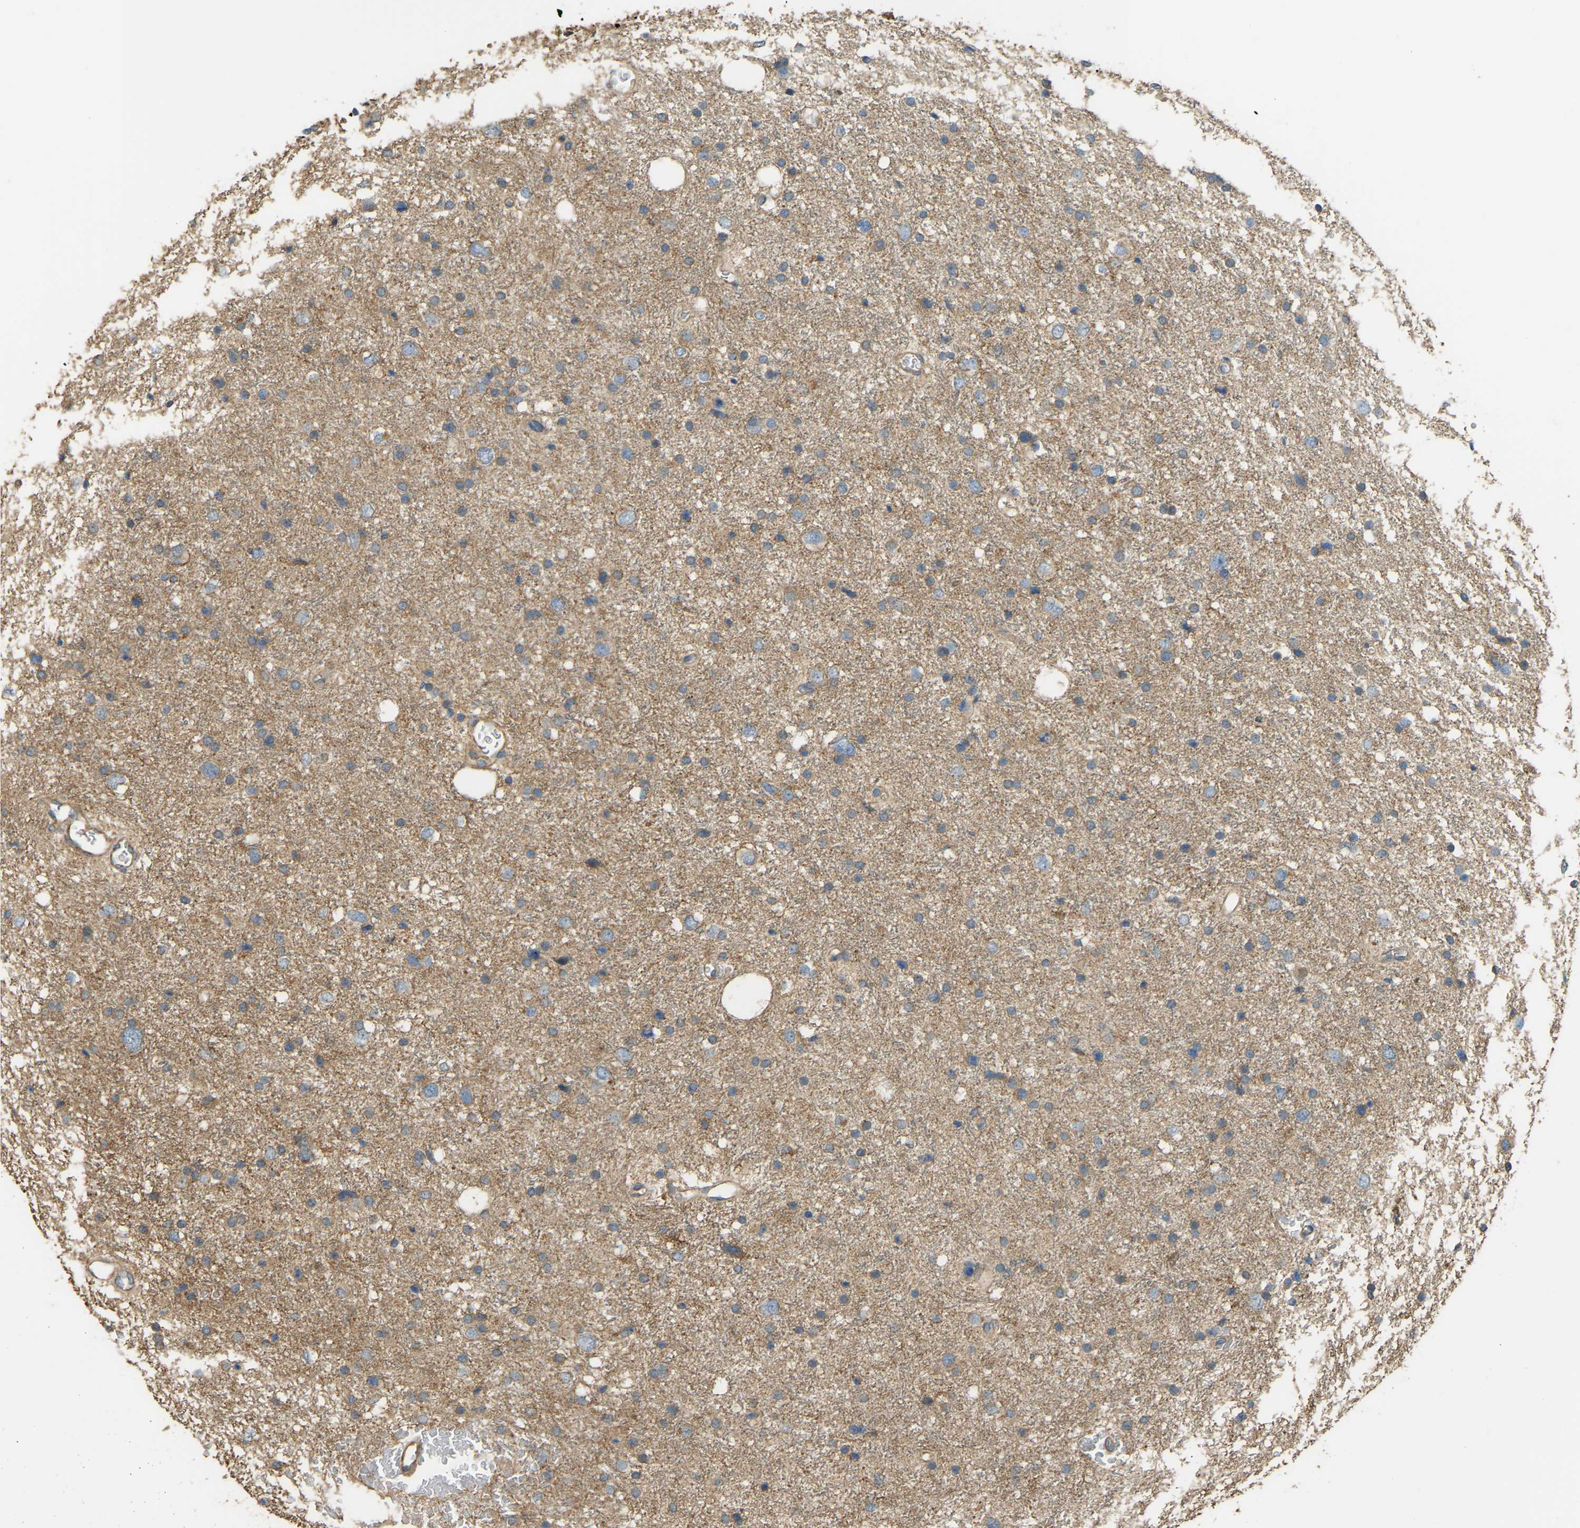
{"staining": {"intensity": "moderate", "quantity": ">75%", "location": "cytoplasmic/membranous"}, "tissue": "glioma", "cell_type": "Tumor cells", "image_type": "cancer", "snomed": [{"axis": "morphology", "description": "Glioma, malignant, Low grade"}, {"axis": "topography", "description": "Brain"}], "caption": "DAB immunohistochemical staining of low-grade glioma (malignant) exhibits moderate cytoplasmic/membranous protein expression in about >75% of tumor cells.", "gene": "GNG2", "patient": {"sex": "female", "age": 37}}